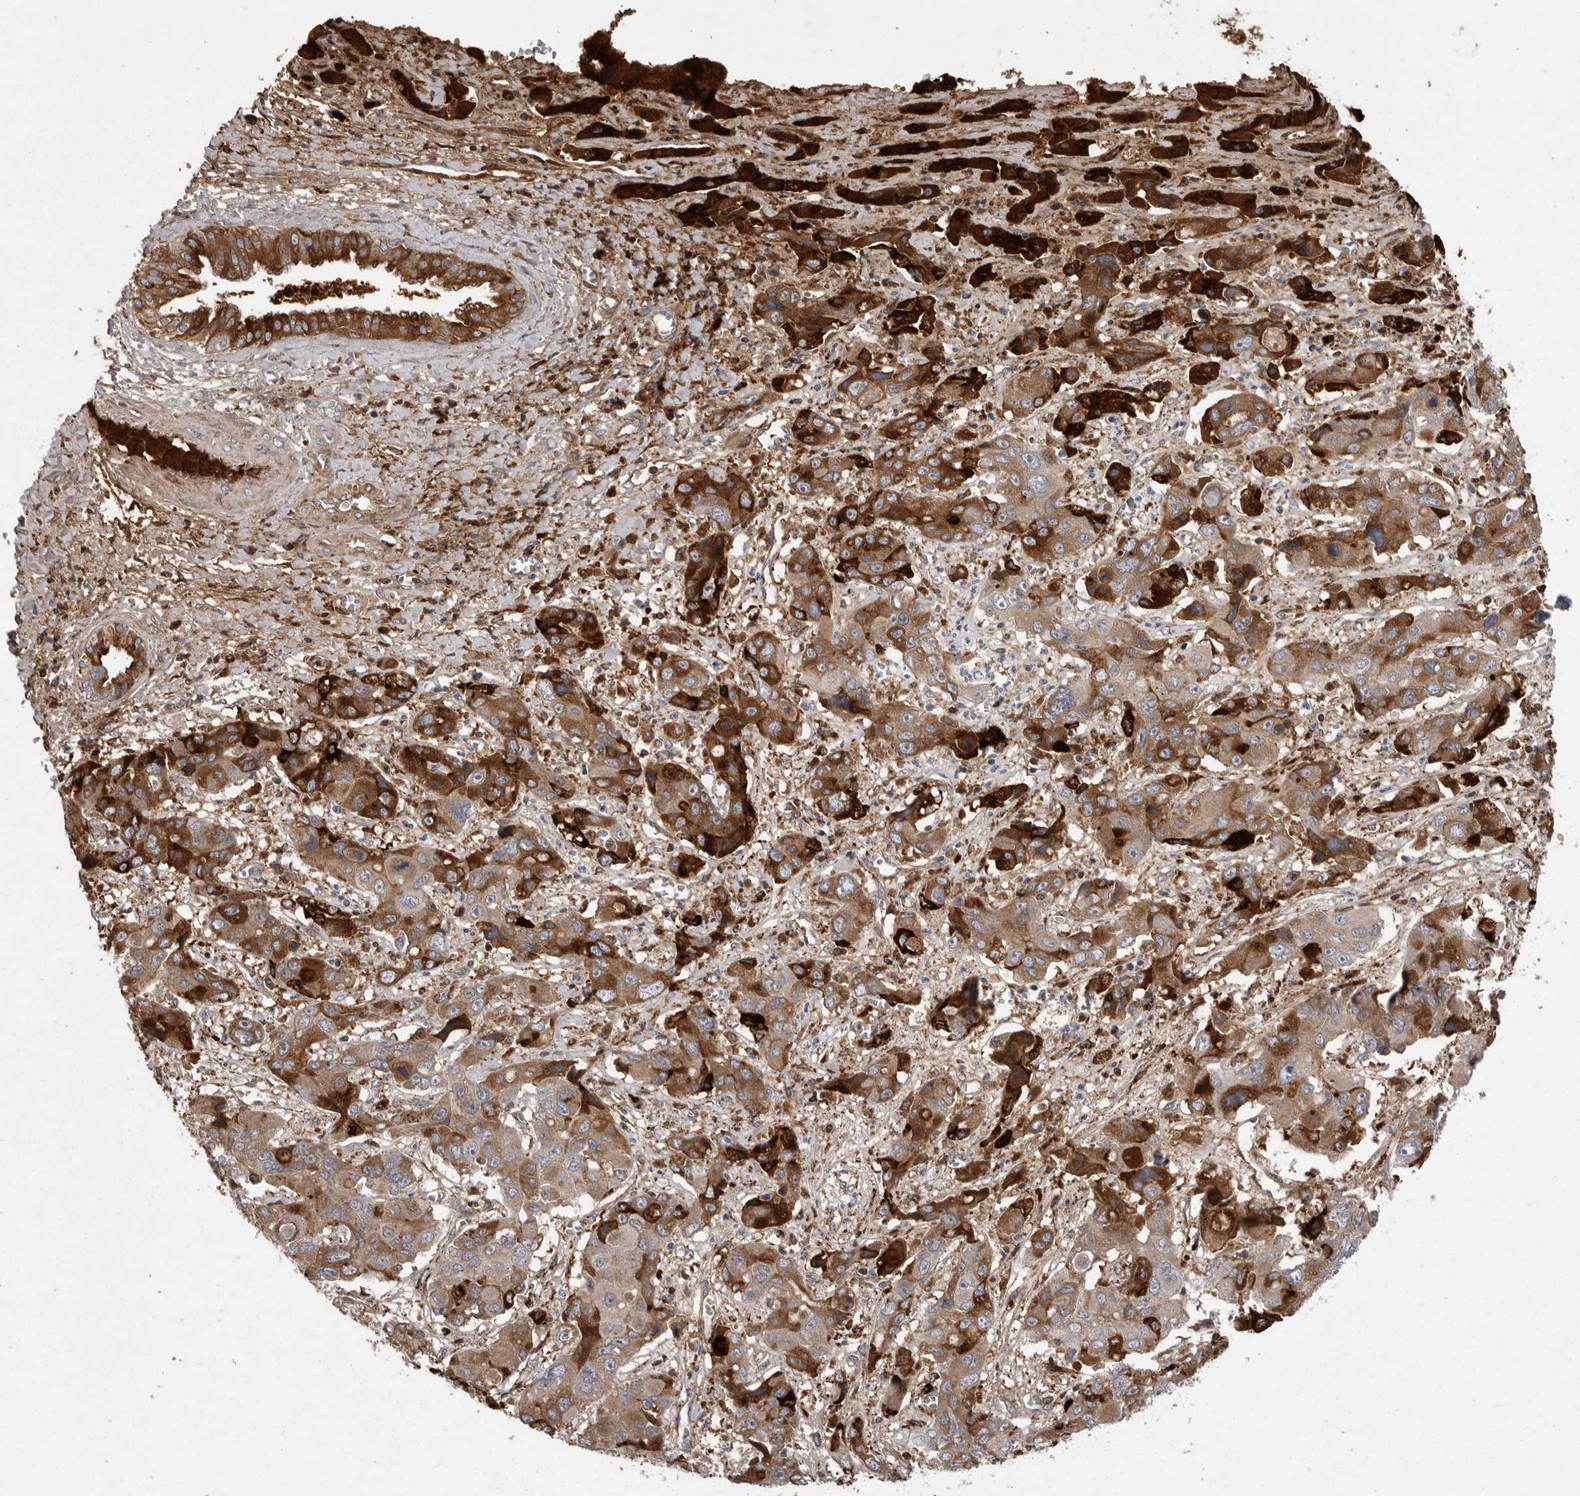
{"staining": {"intensity": "strong", "quantity": ">75%", "location": "cytoplasmic/membranous"}, "tissue": "liver cancer", "cell_type": "Tumor cells", "image_type": "cancer", "snomed": [{"axis": "morphology", "description": "Cholangiocarcinoma"}, {"axis": "topography", "description": "Liver"}], "caption": "DAB immunohistochemical staining of human cholangiocarcinoma (liver) reveals strong cytoplasmic/membranous protein positivity in about >75% of tumor cells. (brown staining indicates protein expression, while blue staining denotes nuclei).", "gene": "CRP", "patient": {"sex": "male", "age": 67}}